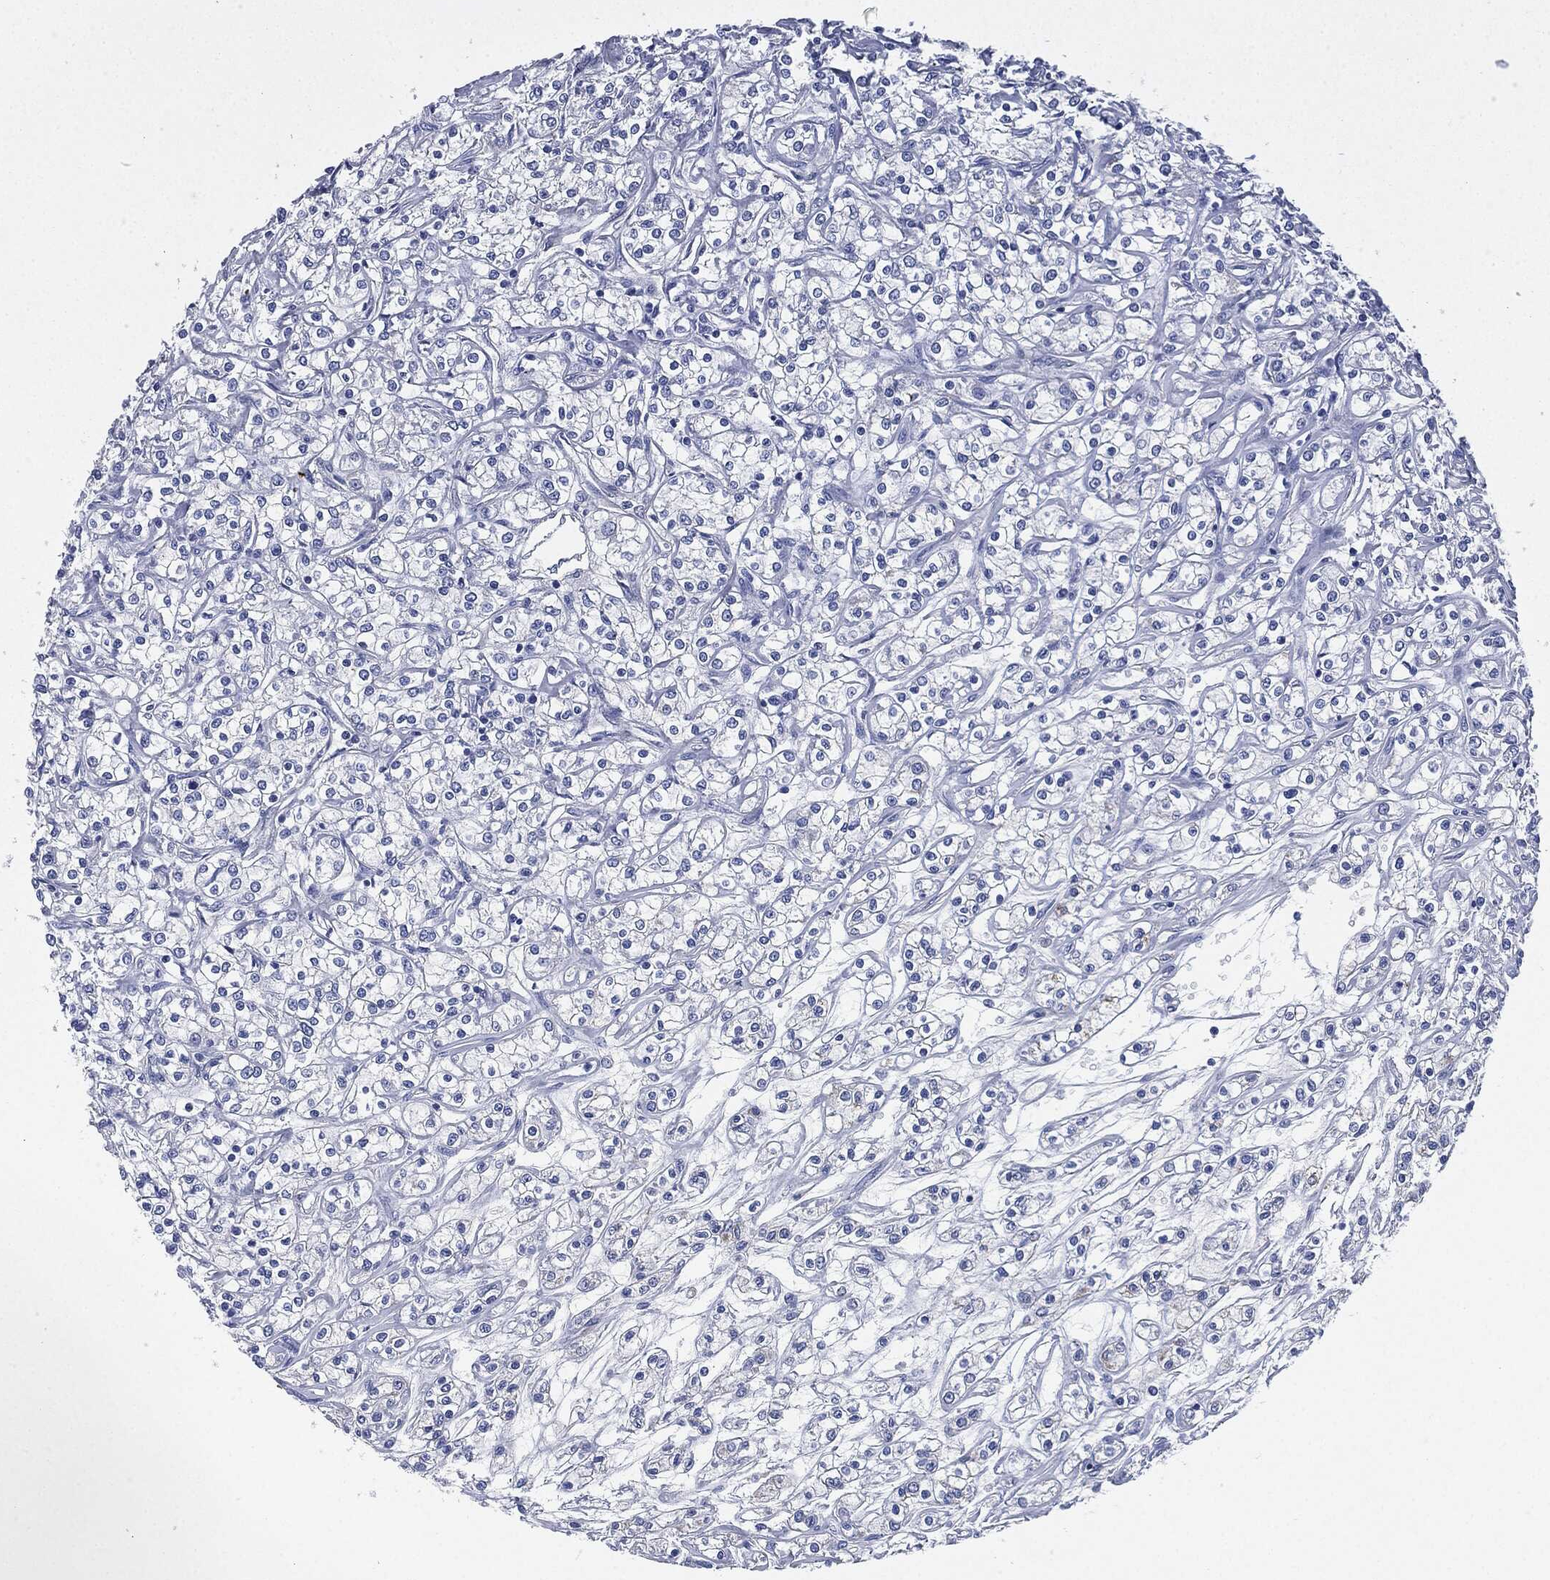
{"staining": {"intensity": "negative", "quantity": "none", "location": "none"}, "tissue": "renal cancer", "cell_type": "Tumor cells", "image_type": "cancer", "snomed": [{"axis": "morphology", "description": "Adenocarcinoma, NOS"}, {"axis": "topography", "description": "Kidney"}], "caption": "This is a photomicrograph of IHC staining of adenocarcinoma (renal), which shows no positivity in tumor cells.", "gene": "SHROOM2", "patient": {"sex": "female", "age": 59}}